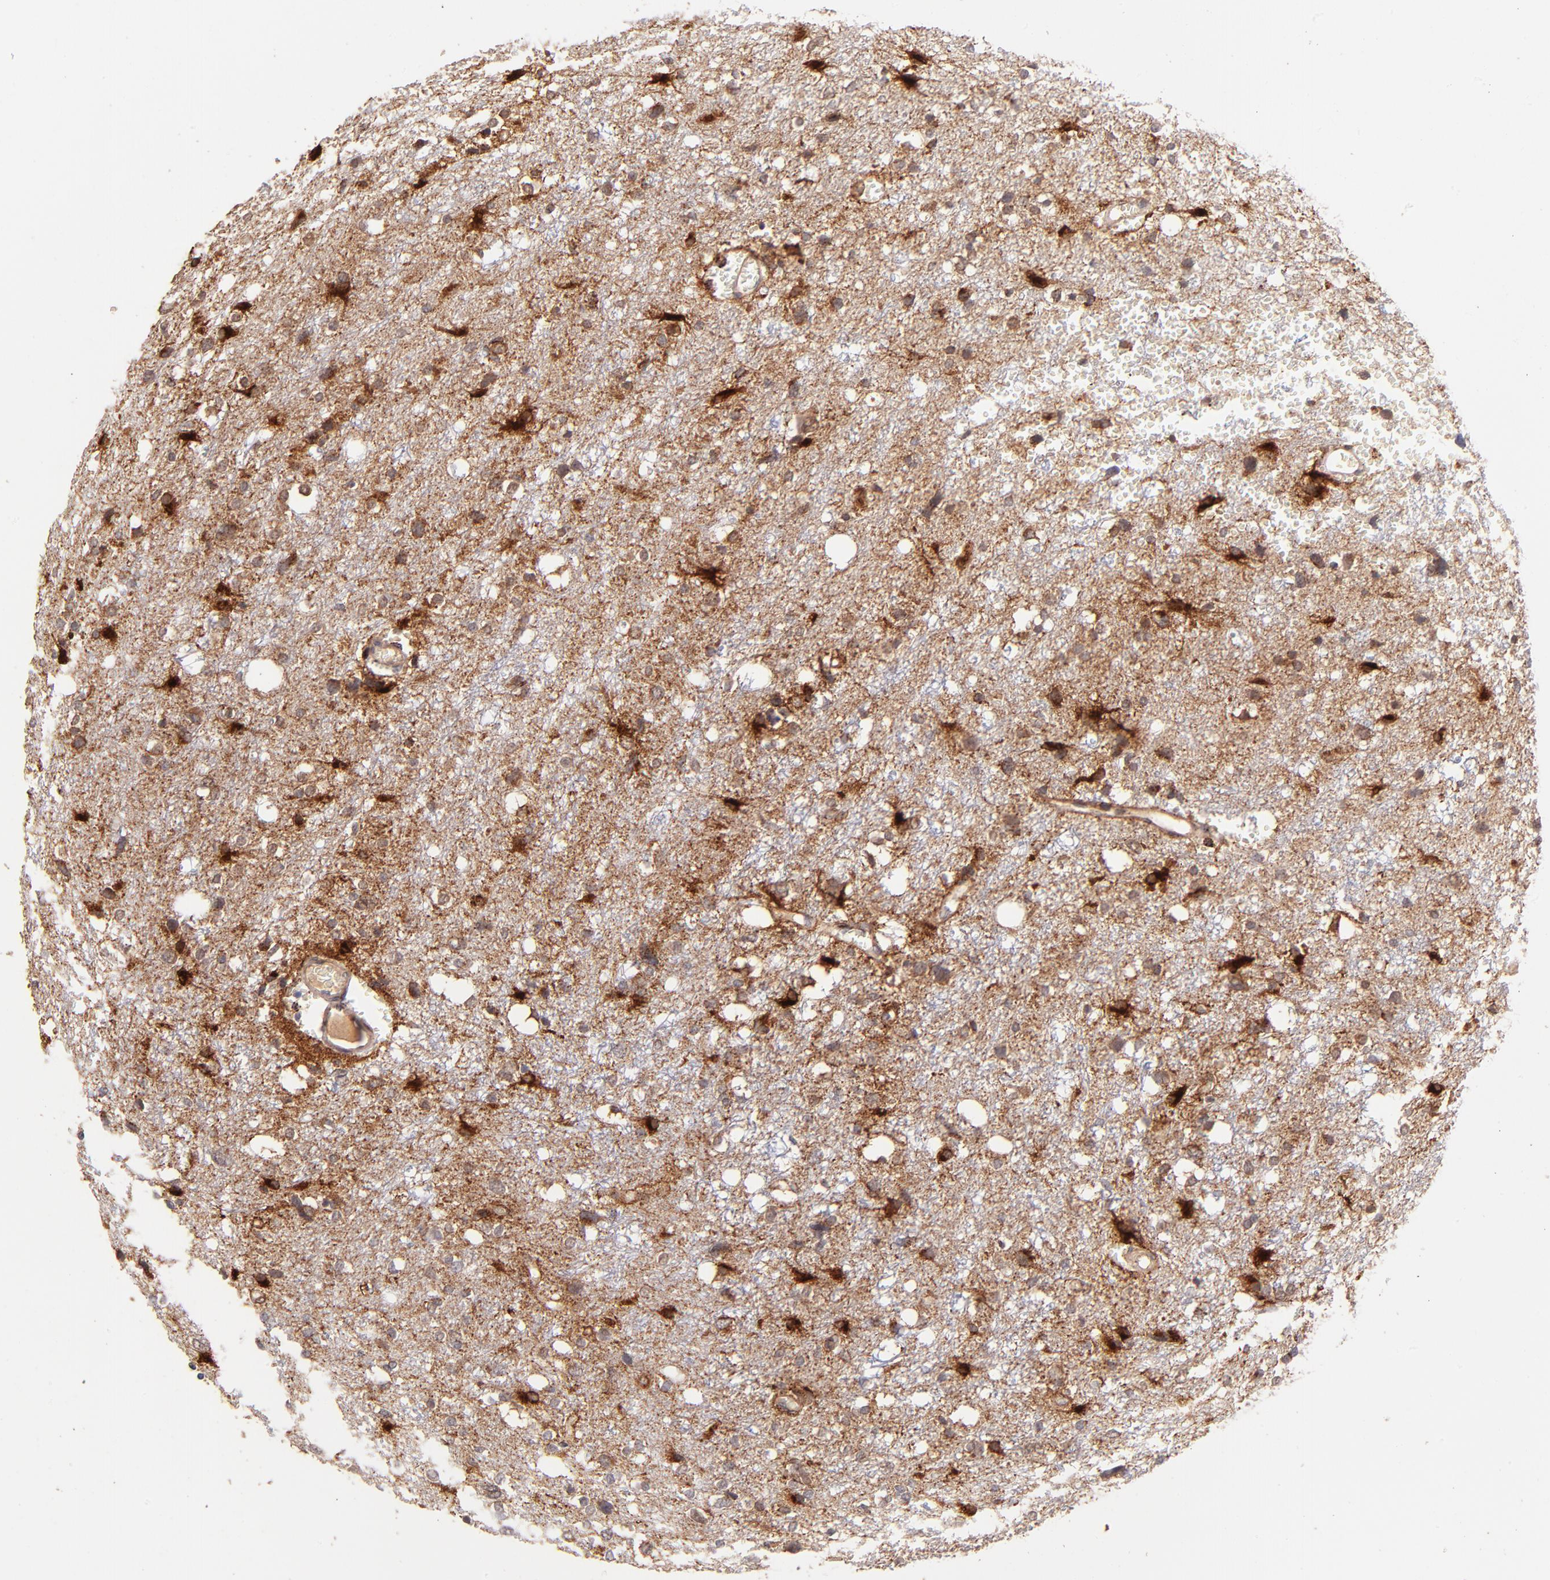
{"staining": {"intensity": "moderate", "quantity": "25%-75%", "location": "cytoplasmic/membranous"}, "tissue": "glioma", "cell_type": "Tumor cells", "image_type": "cancer", "snomed": [{"axis": "morphology", "description": "Glioma, malignant, High grade"}, {"axis": "topography", "description": "Brain"}], "caption": "A brown stain shows moderate cytoplasmic/membranous expression of a protein in human malignant high-grade glioma tumor cells.", "gene": "SPARC", "patient": {"sex": "female", "age": 59}}